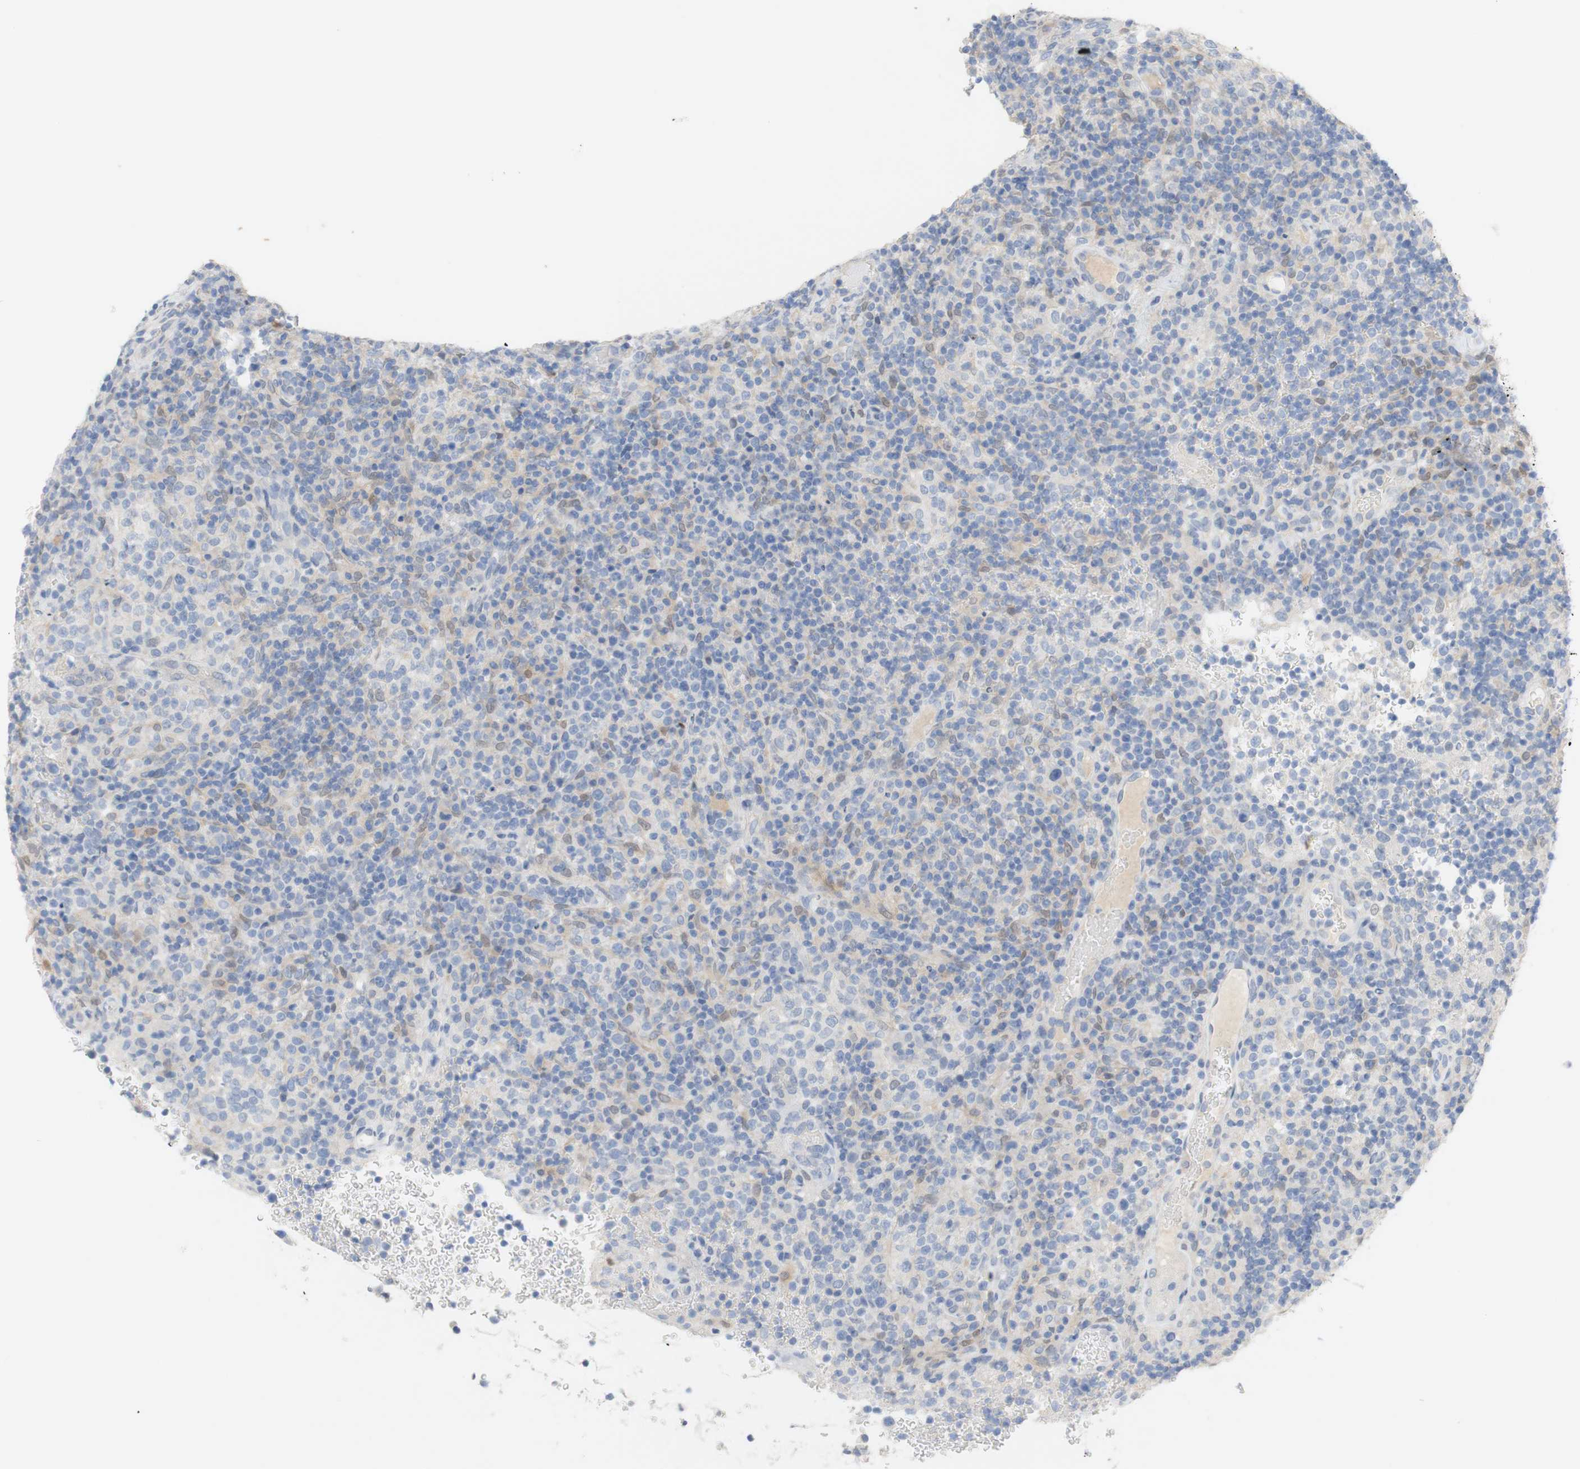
{"staining": {"intensity": "negative", "quantity": "none", "location": "none"}, "tissue": "lymphoma", "cell_type": "Tumor cells", "image_type": "cancer", "snomed": [{"axis": "morphology", "description": "Malignant lymphoma, non-Hodgkin's type, High grade"}, {"axis": "topography", "description": "Lymph node"}], "caption": "Lymphoma stained for a protein using IHC shows no staining tumor cells.", "gene": "SELENBP1", "patient": {"sex": "female", "age": 76}}